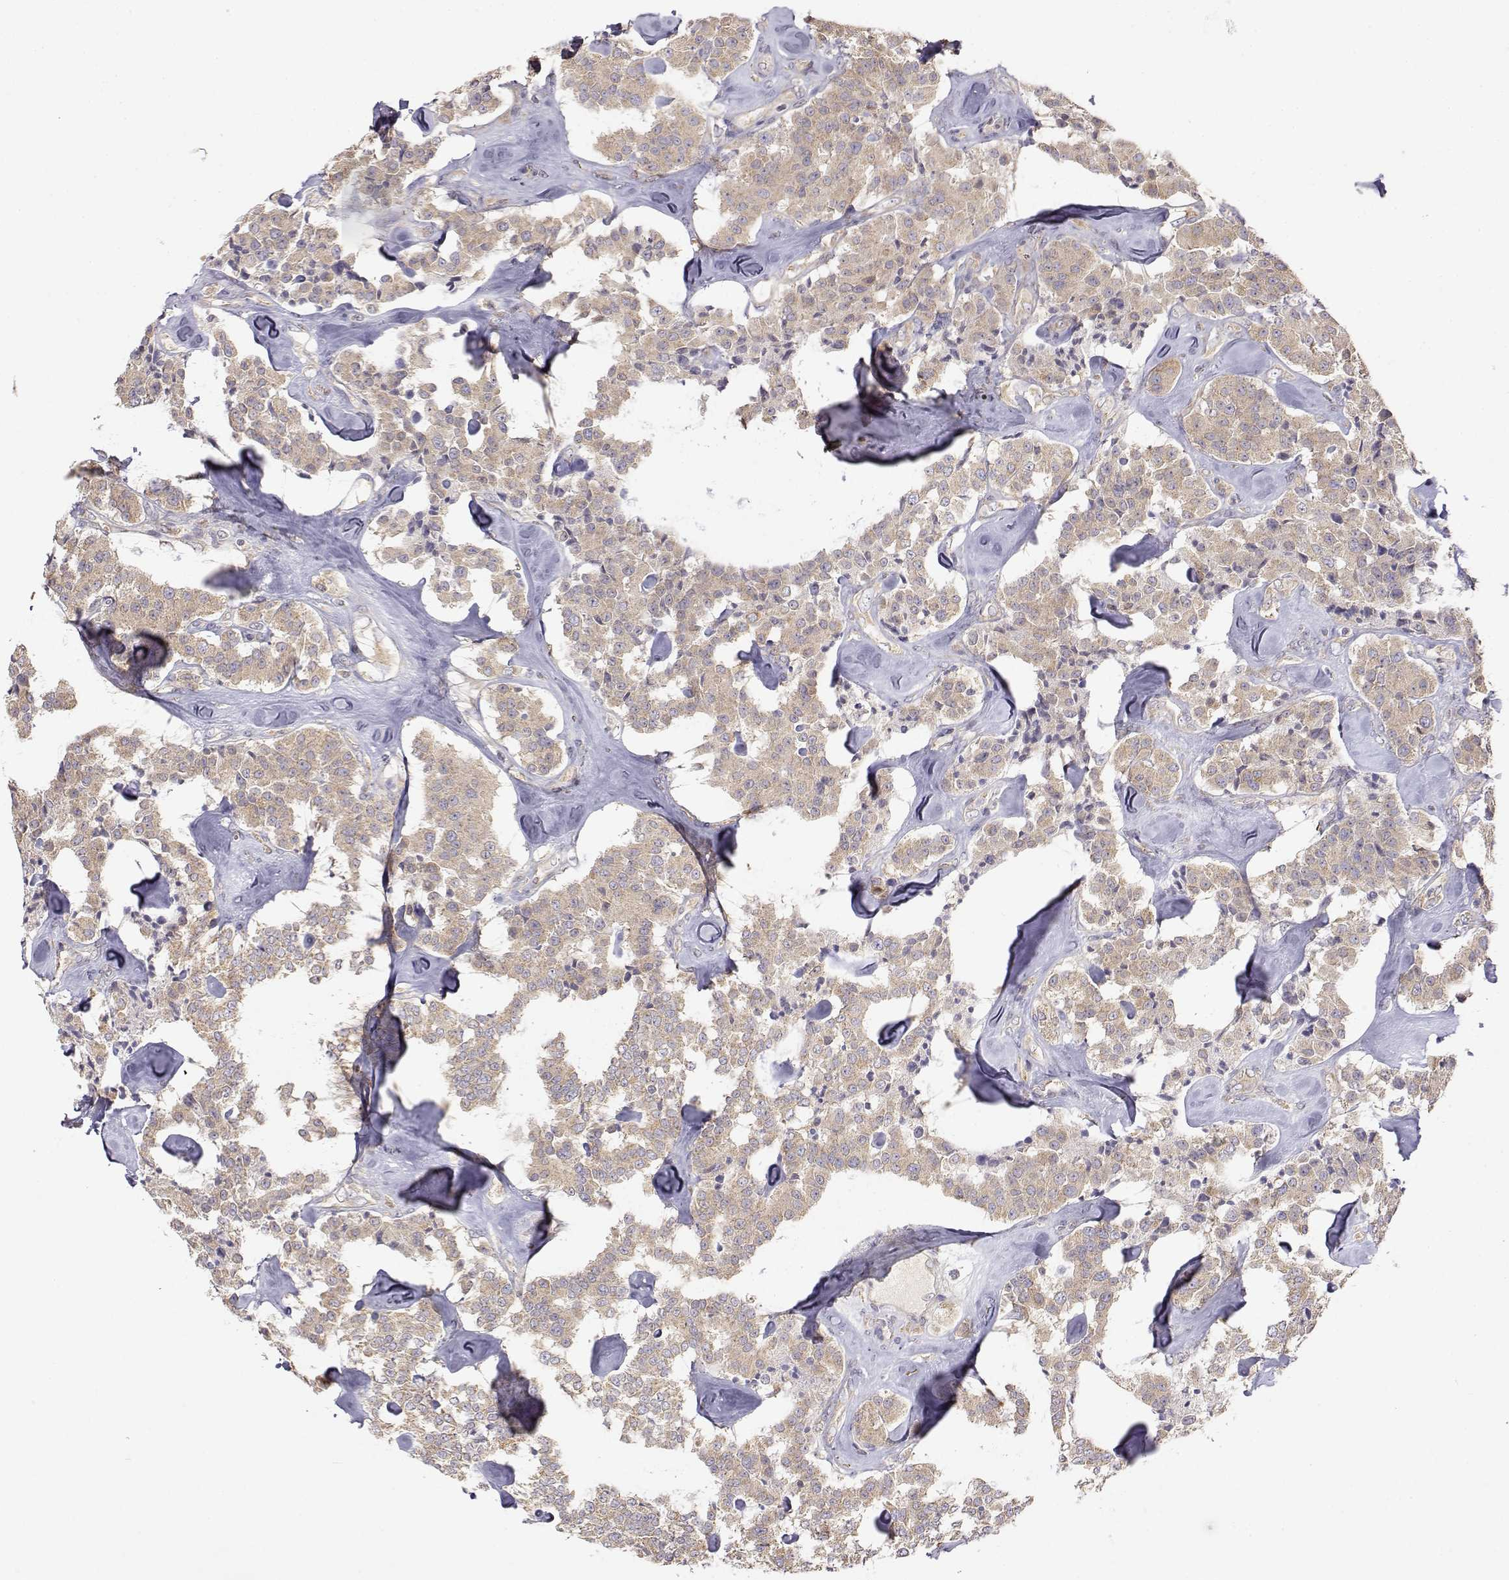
{"staining": {"intensity": "weak", "quantity": ">75%", "location": "cytoplasmic/membranous"}, "tissue": "carcinoid", "cell_type": "Tumor cells", "image_type": "cancer", "snomed": [{"axis": "morphology", "description": "Carcinoid, malignant, NOS"}, {"axis": "topography", "description": "Pancreas"}], "caption": "A low amount of weak cytoplasmic/membranous expression is identified in about >75% of tumor cells in carcinoid tissue.", "gene": "PAIP1", "patient": {"sex": "male", "age": 41}}